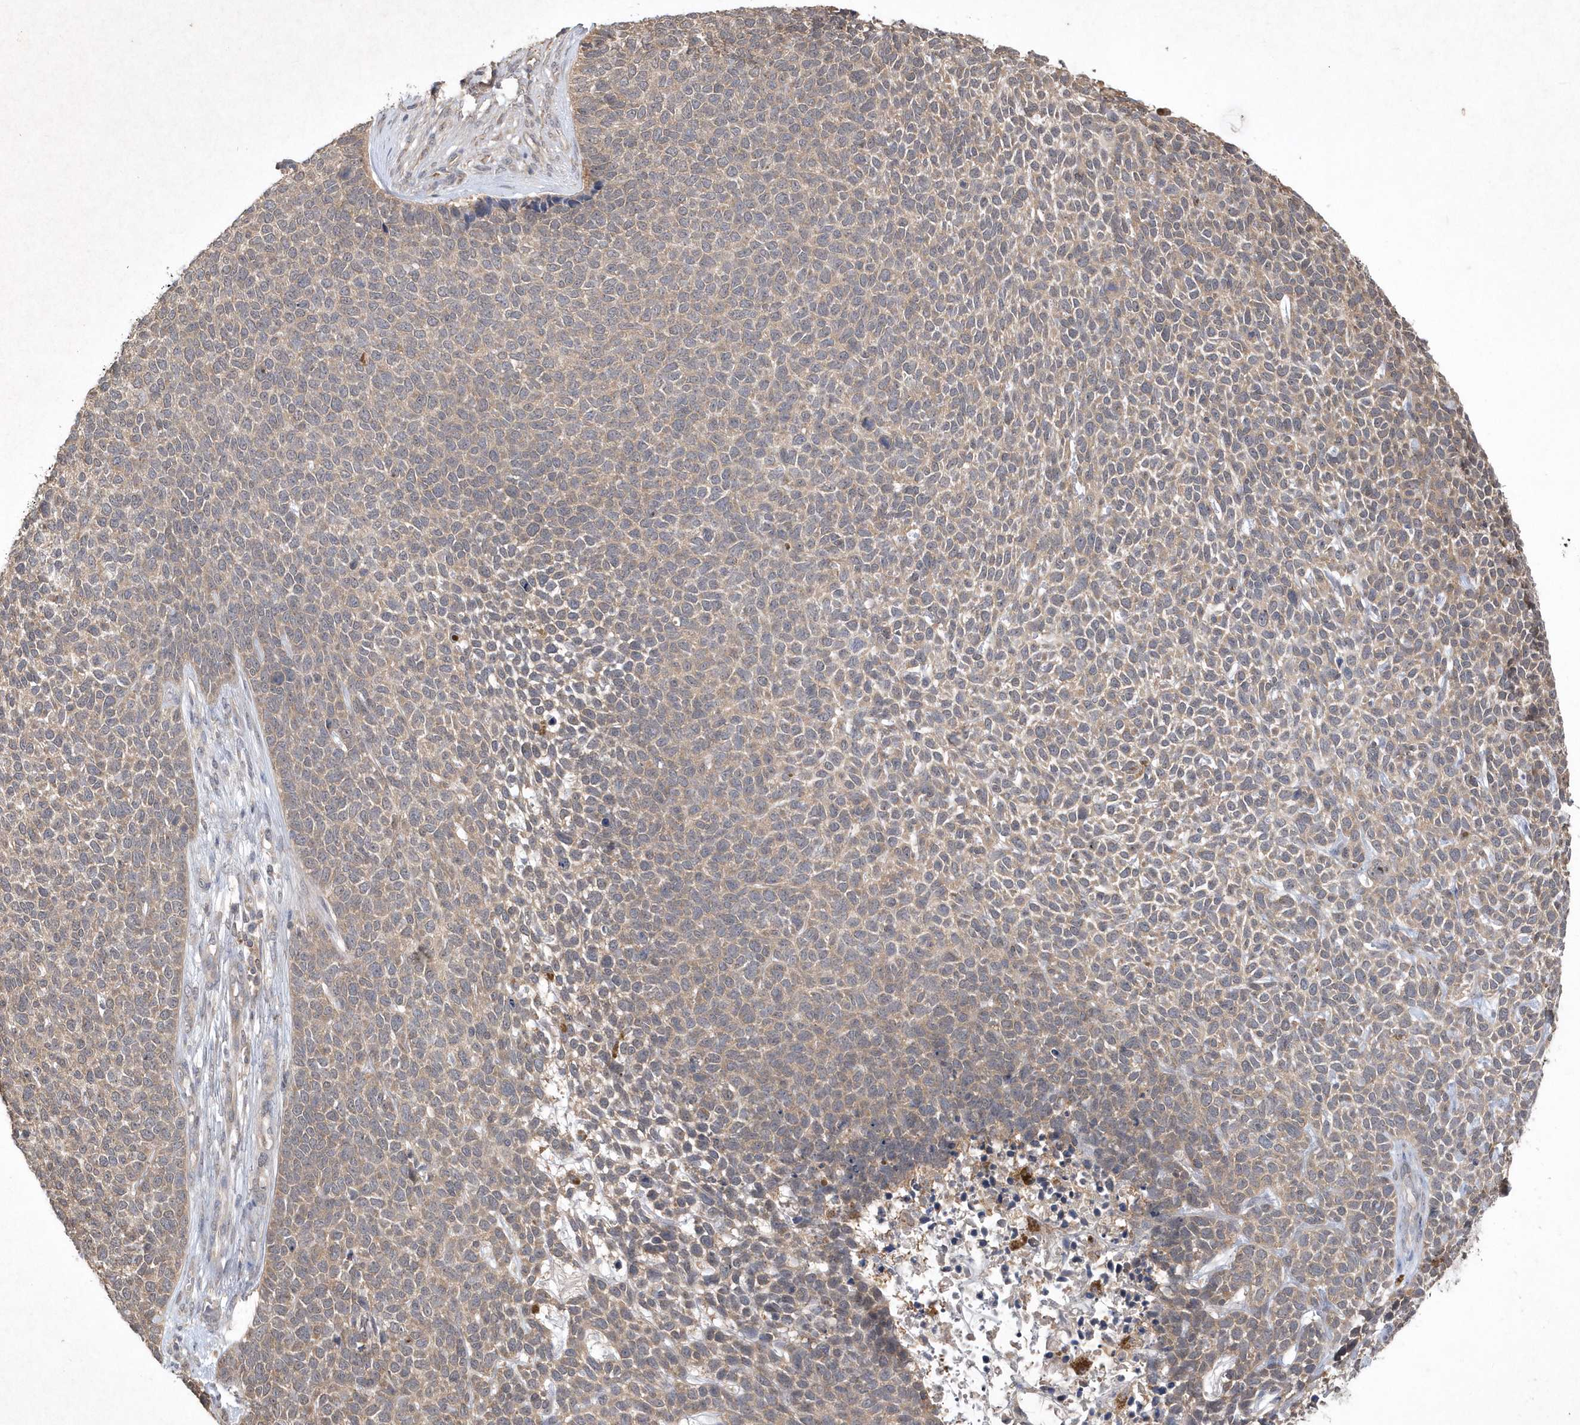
{"staining": {"intensity": "weak", "quantity": "25%-75%", "location": "cytoplasmic/membranous"}, "tissue": "skin cancer", "cell_type": "Tumor cells", "image_type": "cancer", "snomed": [{"axis": "morphology", "description": "Basal cell carcinoma"}, {"axis": "topography", "description": "Skin"}], "caption": "This is a histology image of IHC staining of basal cell carcinoma (skin), which shows weak positivity in the cytoplasmic/membranous of tumor cells.", "gene": "AKR7A2", "patient": {"sex": "female", "age": 84}}